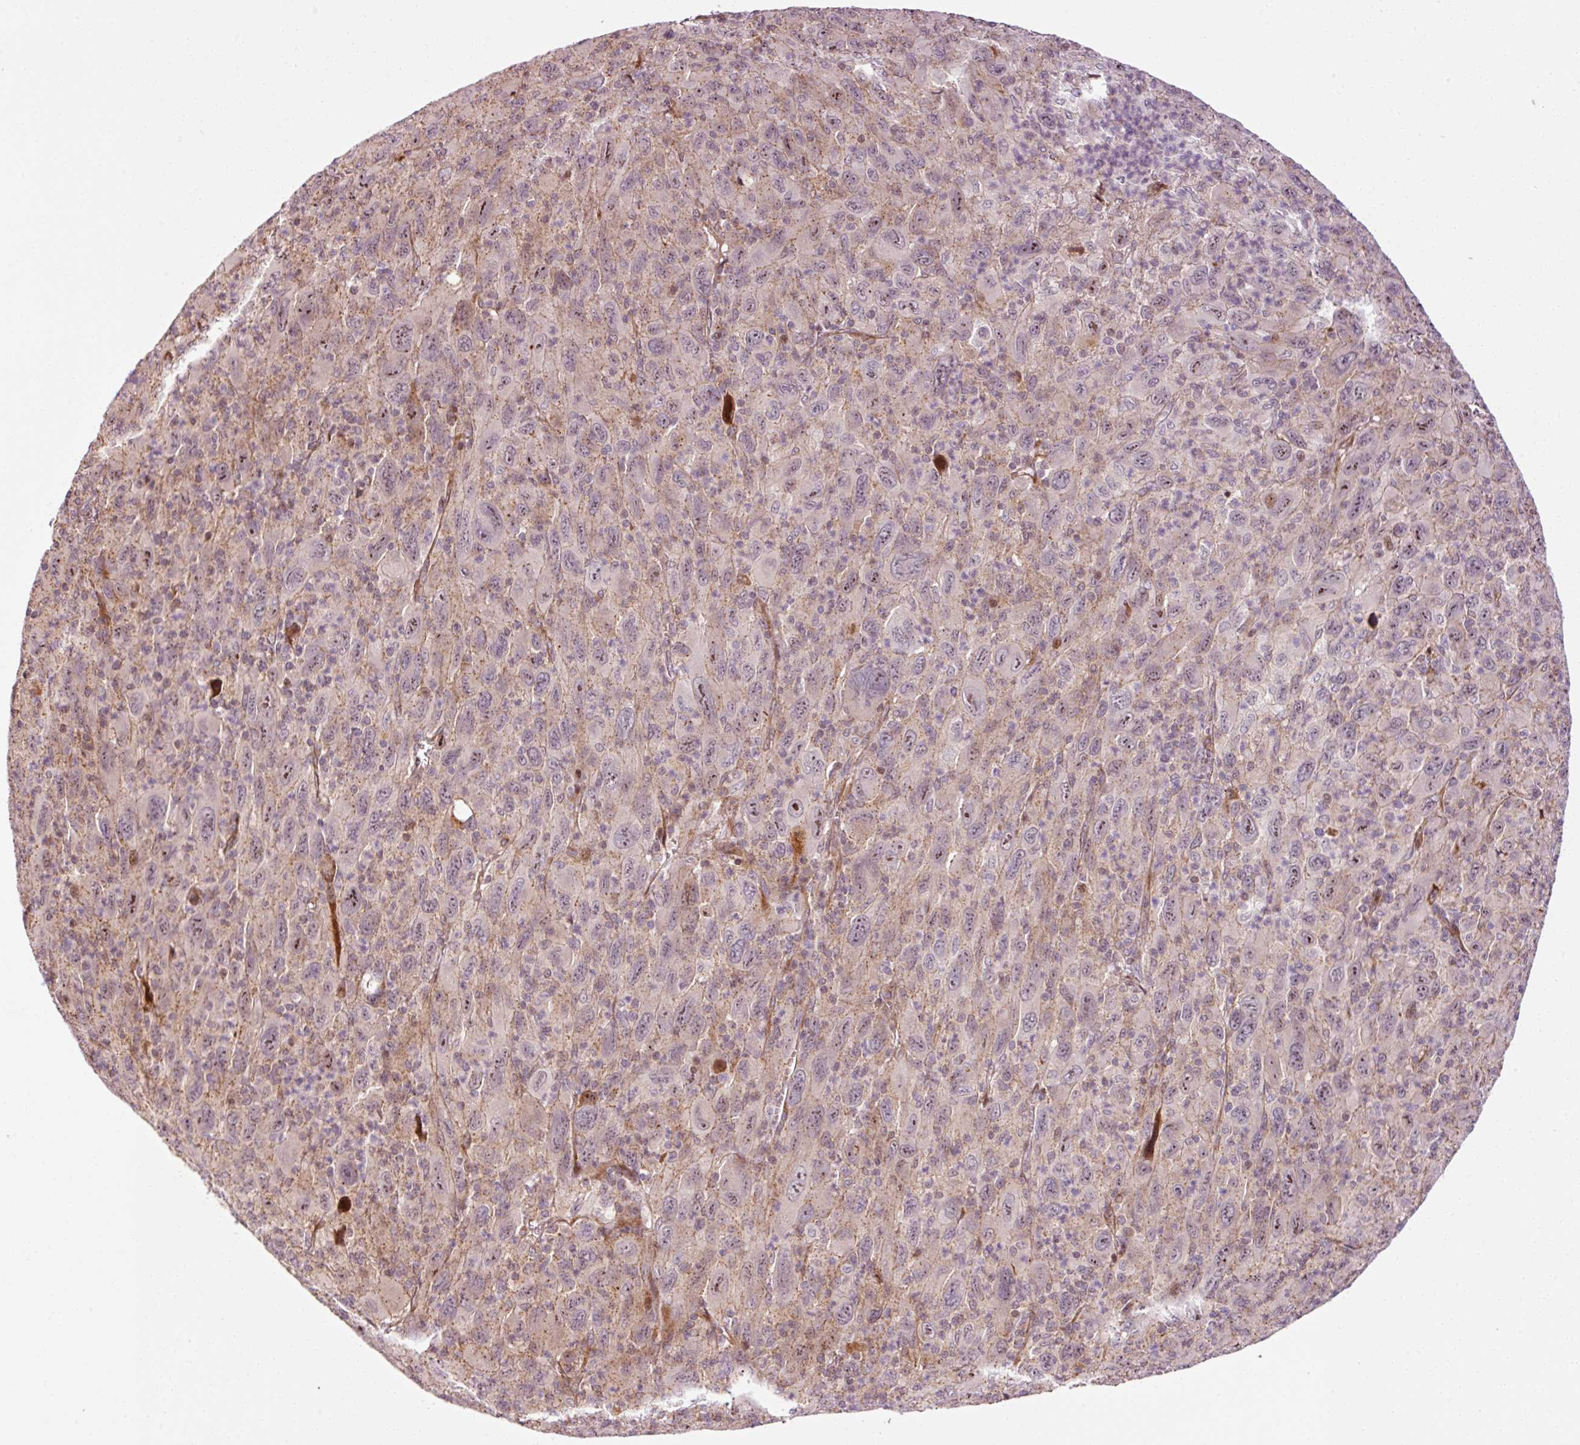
{"staining": {"intensity": "moderate", "quantity": "<25%", "location": "cytoplasmic/membranous"}, "tissue": "melanoma", "cell_type": "Tumor cells", "image_type": "cancer", "snomed": [{"axis": "morphology", "description": "Malignant melanoma, Metastatic site"}, {"axis": "topography", "description": "Skin"}], "caption": "Protein positivity by immunohistochemistry displays moderate cytoplasmic/membranous expression in approximately <25% of tumor cells in melanoma.", "gene": "ANKRD20A1", "patient": {"sex": "female", "age": 56}}